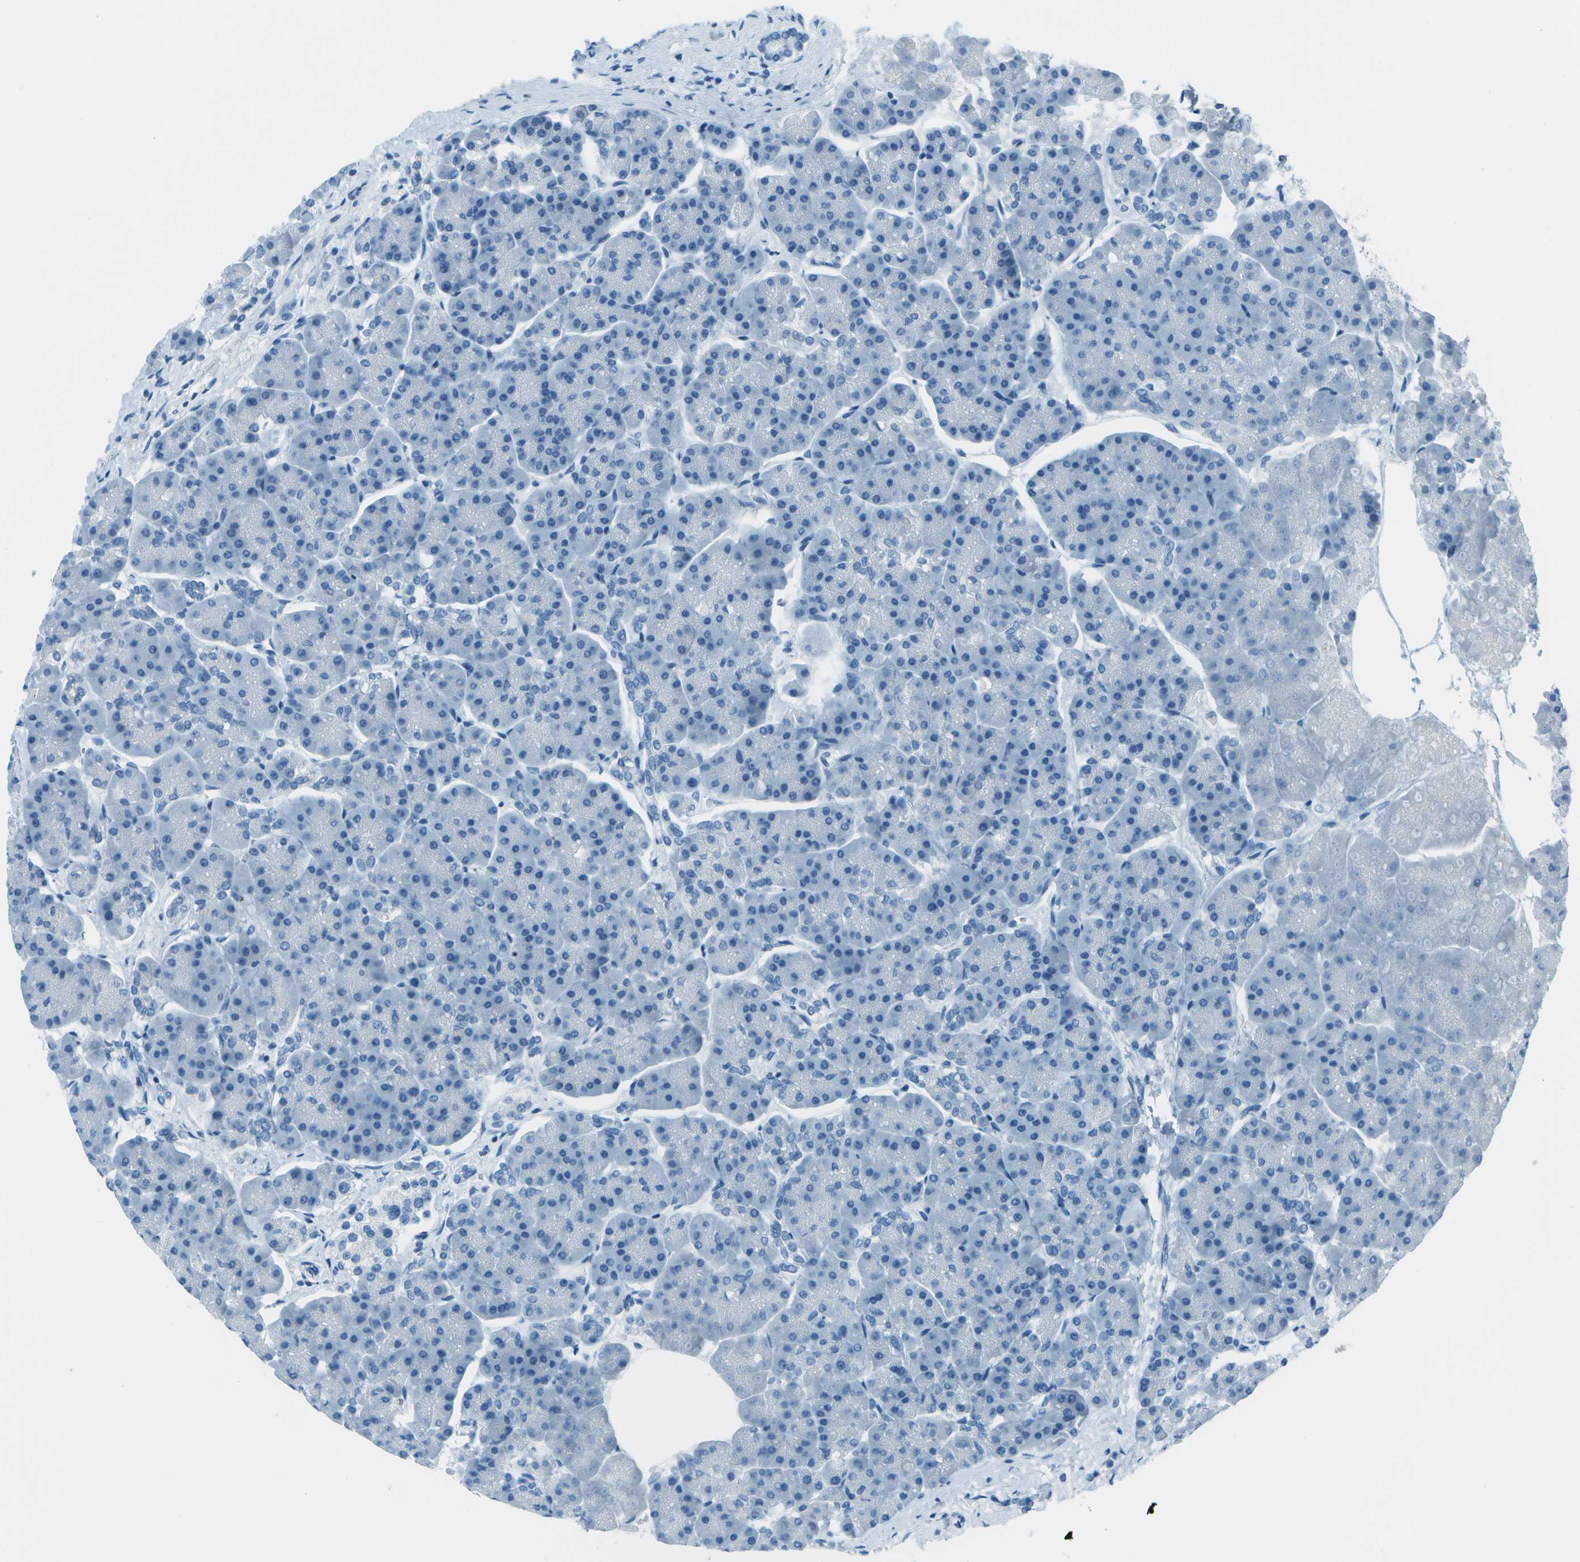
{"staining": {"intensity": "negative", "quantity": "none", "location": "none"}, "tissue": "pancreas", "cell_type": "Exocrine glandular cells", "image_type": "normal", "snomed": [{"axis": "morphology", "description": "Normal tissue, NOS"}, {"axis": "topography", "description": "Pancreas"}], "caption": "High power microscopy histopathology image of an immunohistochemistry (IHC) micrograph of normal pancreas, revealing no significant expression in exocrine glandular cells.", "gene": "FGF1", "patient": {"sex": "female", "age": 70}}